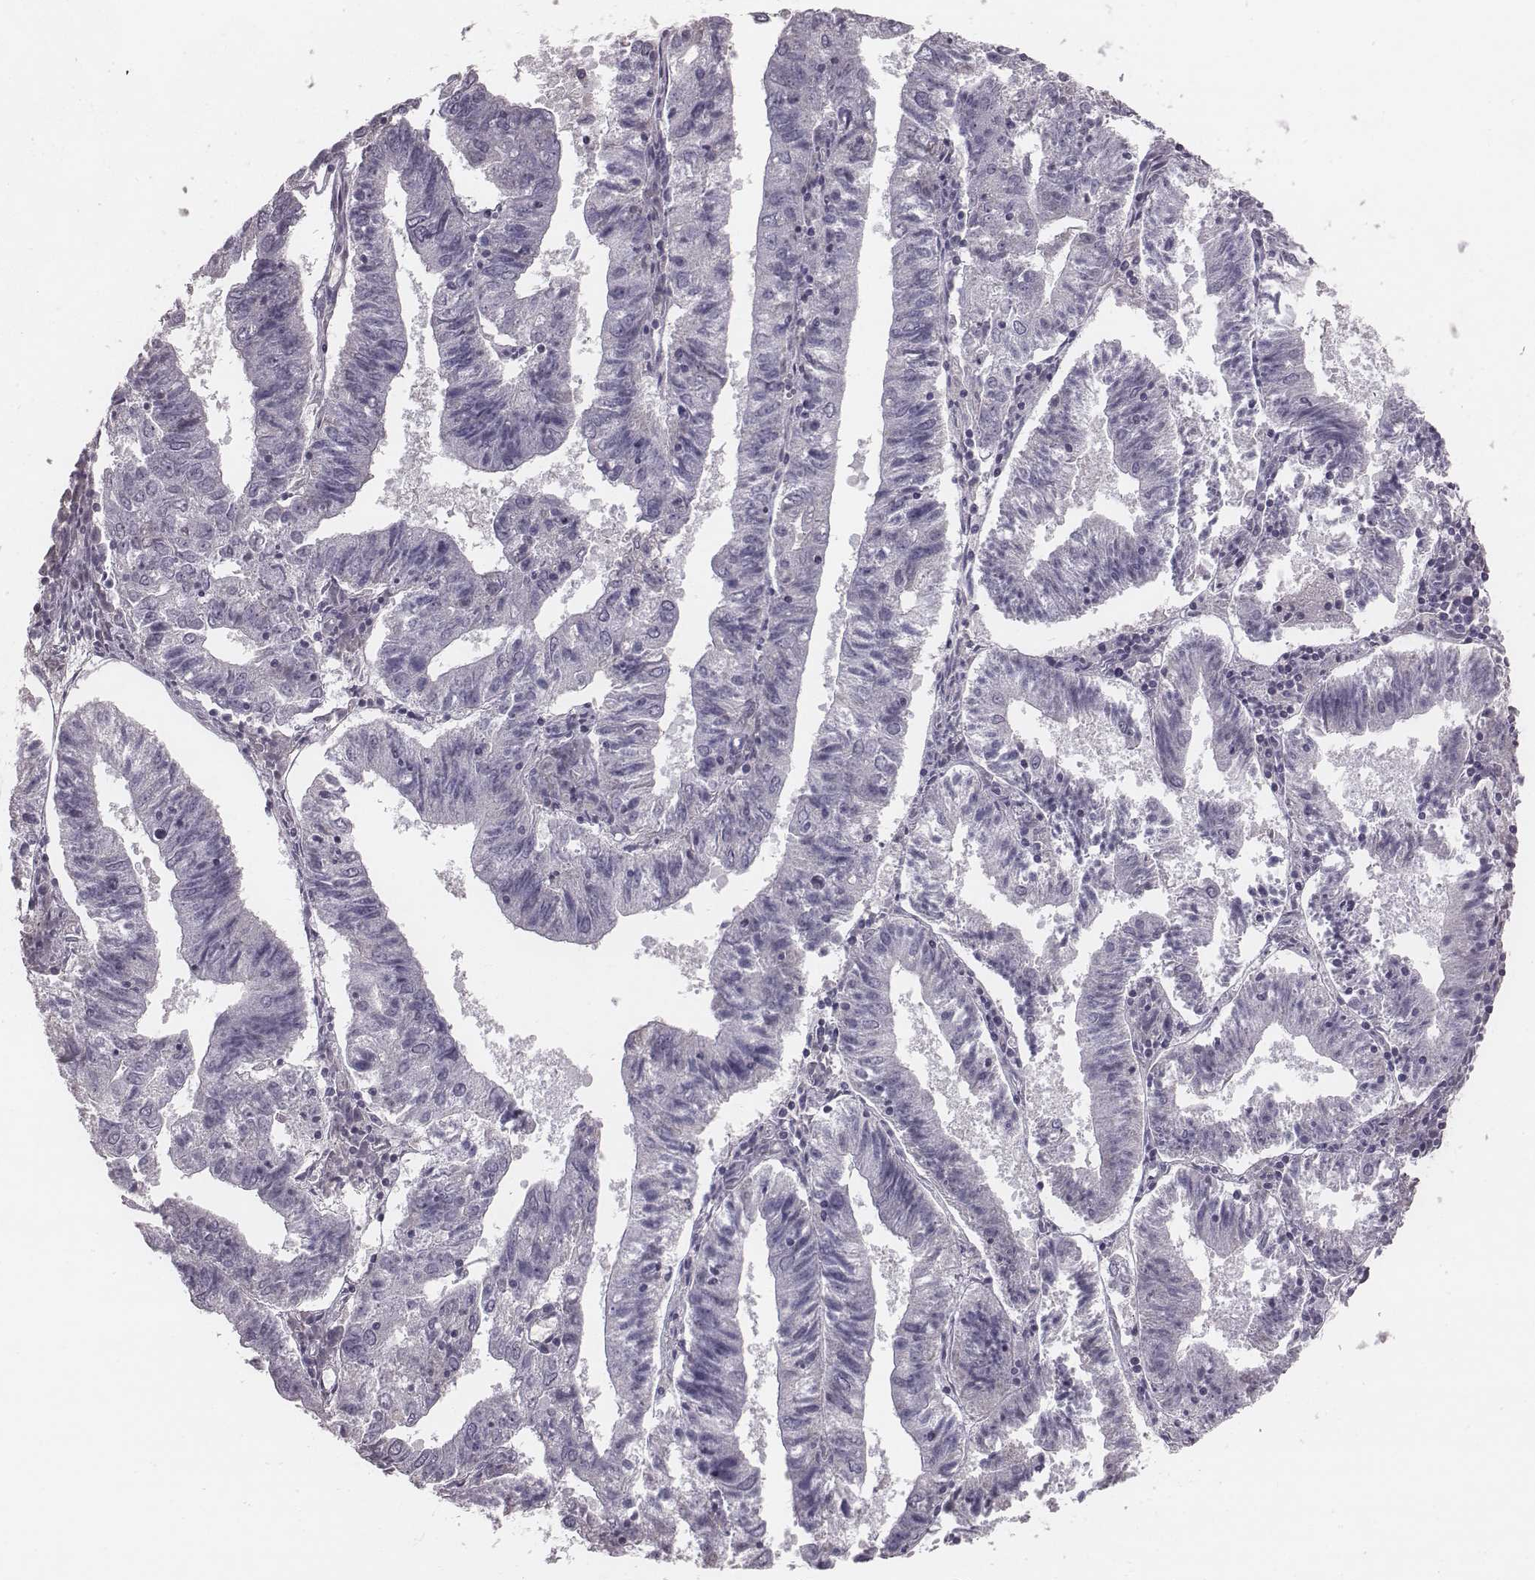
{"staining": {"intensity": "negative", "quantity": "none", "location": "none"}, "tissue": "endometrial cancer", "cell_type": "Tumor cells", "image_type": "cancer", "snomed": [{"axis": "morphology", "description": "Adenocarcinoma, NOS"}, {"axis": "topography", "description": "Endometrium"}], "caption": "IHC image of neoplastic tissue: human endometrial adenocarcinoma stained with DAB (3,3'-diaminobenzidine) shows no significant protein positivity in tumor cells.", "gene": "PDE8B", "patient": {"sex": "female", "age": 82}}